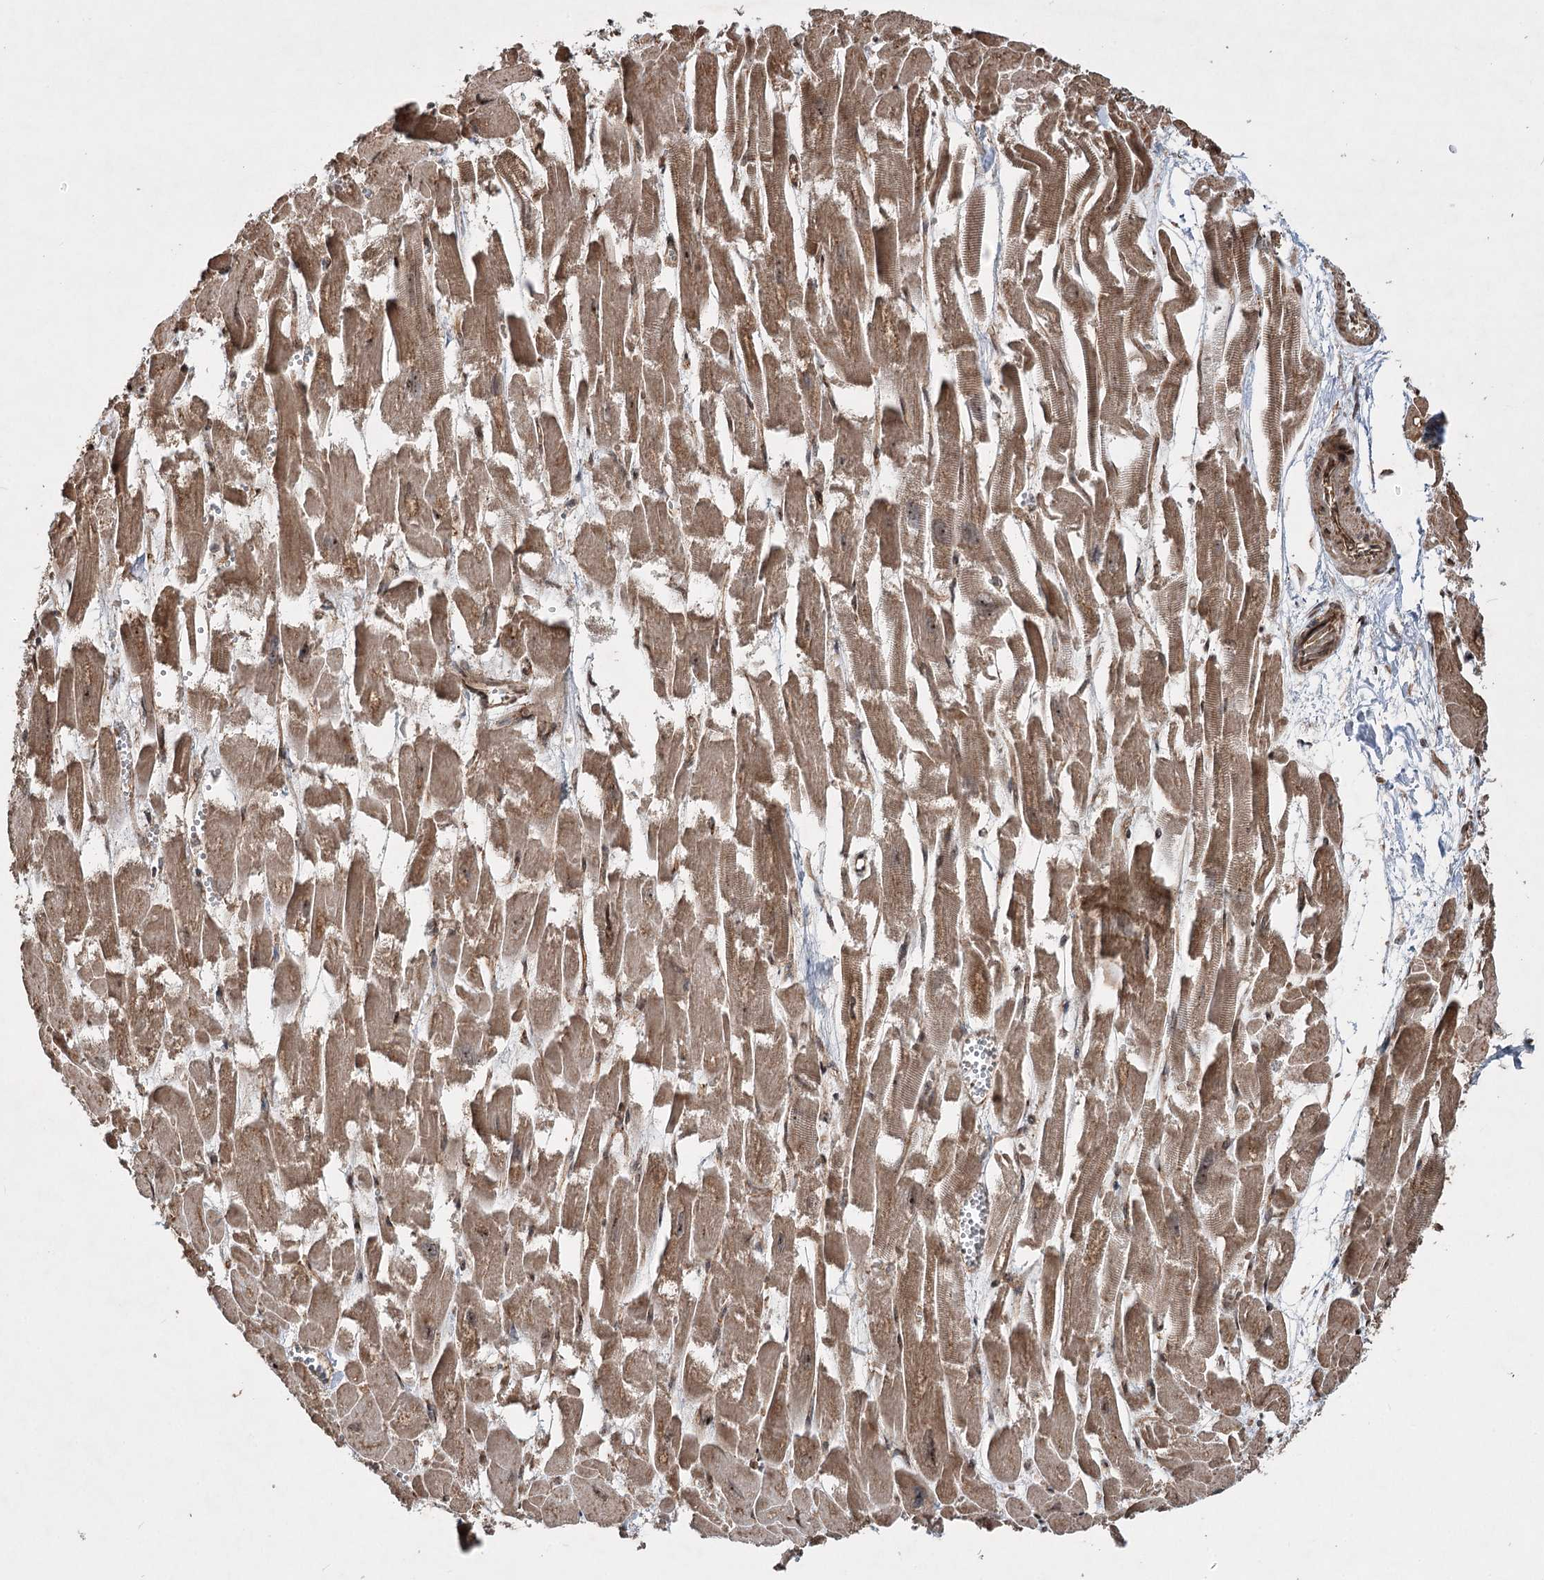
{"staining": {"intensity": "strong", "quantity": ">75%", "location": "cytoplasmic/membranous,nuclear"}, "tissue": "heart muscle", "cell_type": "Cardiomyocytes", "image_type": "normal", "snomed": [{"axis": "morphology", "description": "Normal tissue, NOS"}, {"axis": "topography", "description": "Heart"}], "caption": "Immunohistochemical staining of normal heart muscle demonstrates >75% levels of strong cytoplasmic/membranous,nuclear protein expression in about >75% of cardiomyocytes.", "gene": "SERINC5", "patient": {"sex": "male", "age": 54}}